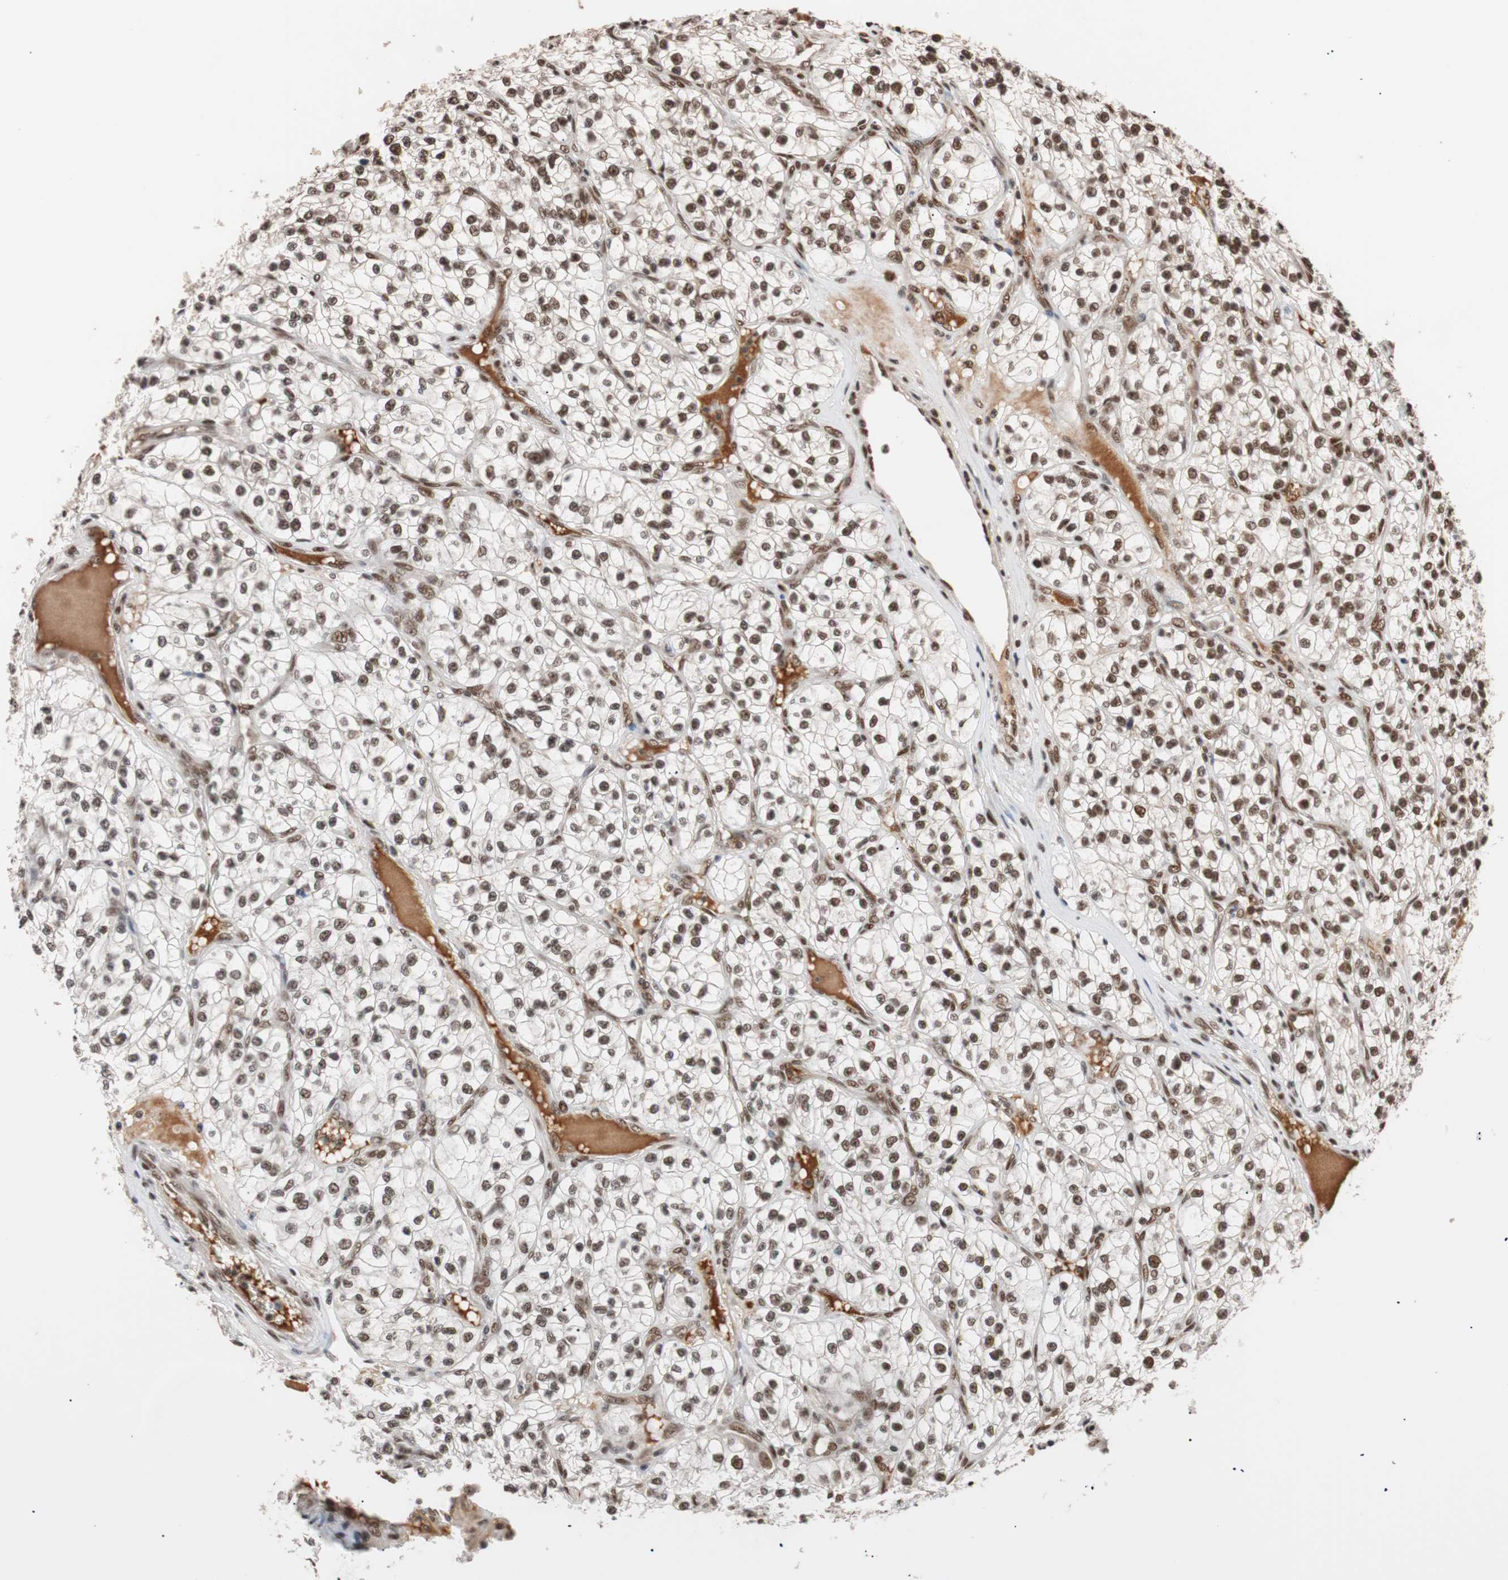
{"staining": {"intensity": "strong", "quantity": "25%-75%", "location": "nuclear"}, "tissue": "renal cancer", "cell_type": "Tumor cells", "image_type": "cancer", "snomed": [{"axis": "morphology", "description": "Adenocarcinoma, NOS"}, {"axis": "topography", "description": "Kidney"}], "caption": "Tumor cells show high levels of strong nuclear expression in about 25%-75% of cells in adenocarcinoma (renal).", "gene": "CHAMP1", "patient": {"sex": "female", "age": 57}}